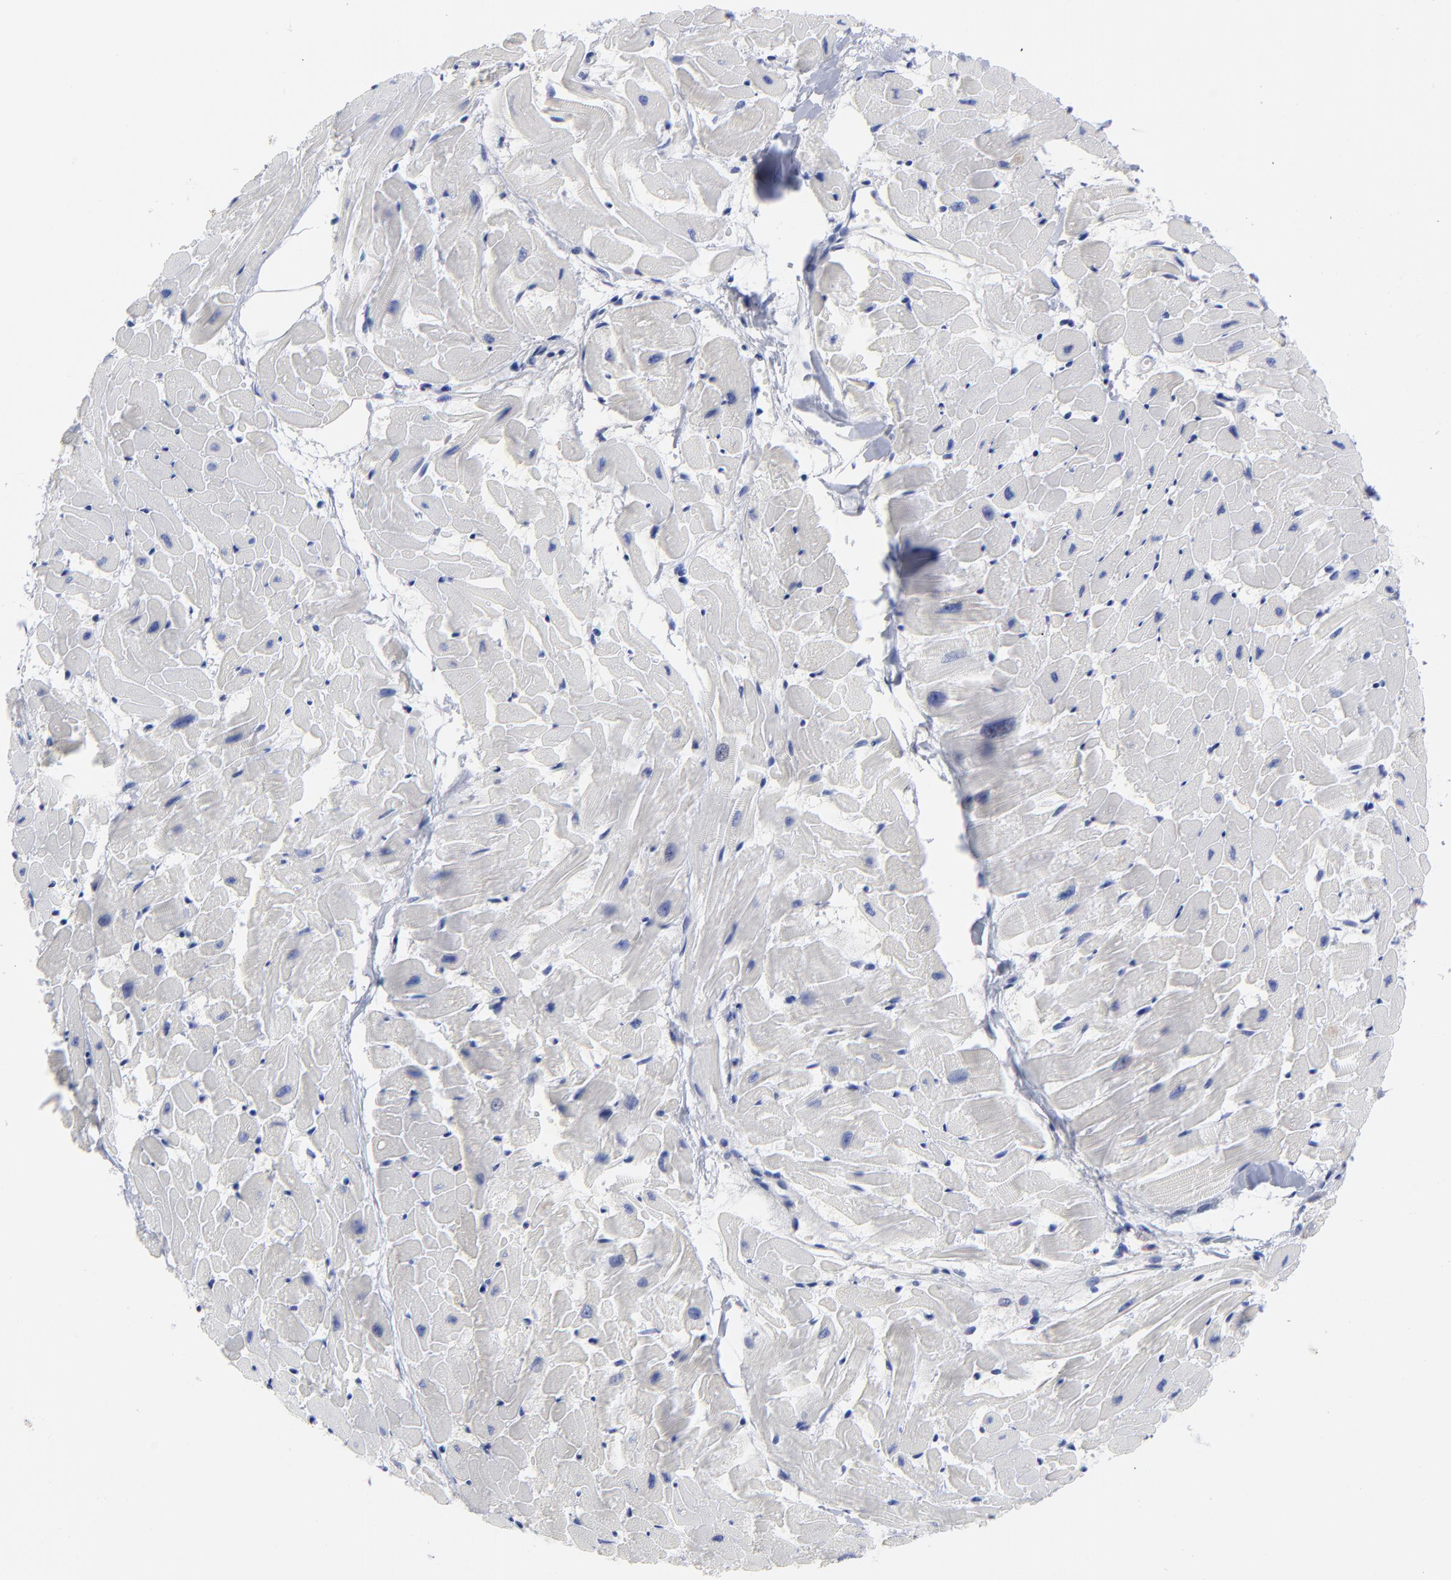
{"staining": {"intensity": "negative", "quantity": "none", "location": "none"}, "tissue": "heart muscle", "cell_type": "Cardiomyocytes", "image_type": "normal", "snomed": [{"axis": "morphology", "description": "Normal tissue, NOS"}, {"axis": "topography", "description": "Heart"}], "caption": "The immunohistochemistry histopathology image has no significant expression in cardiomyocytes of heart muscle. (Brightfield microscopy of DAB (3,3'-diaminobenzidine) immunohistochemistry at high magnification).", "gene": "ACY1", "patient": {"sex": "female", "age": 19}}